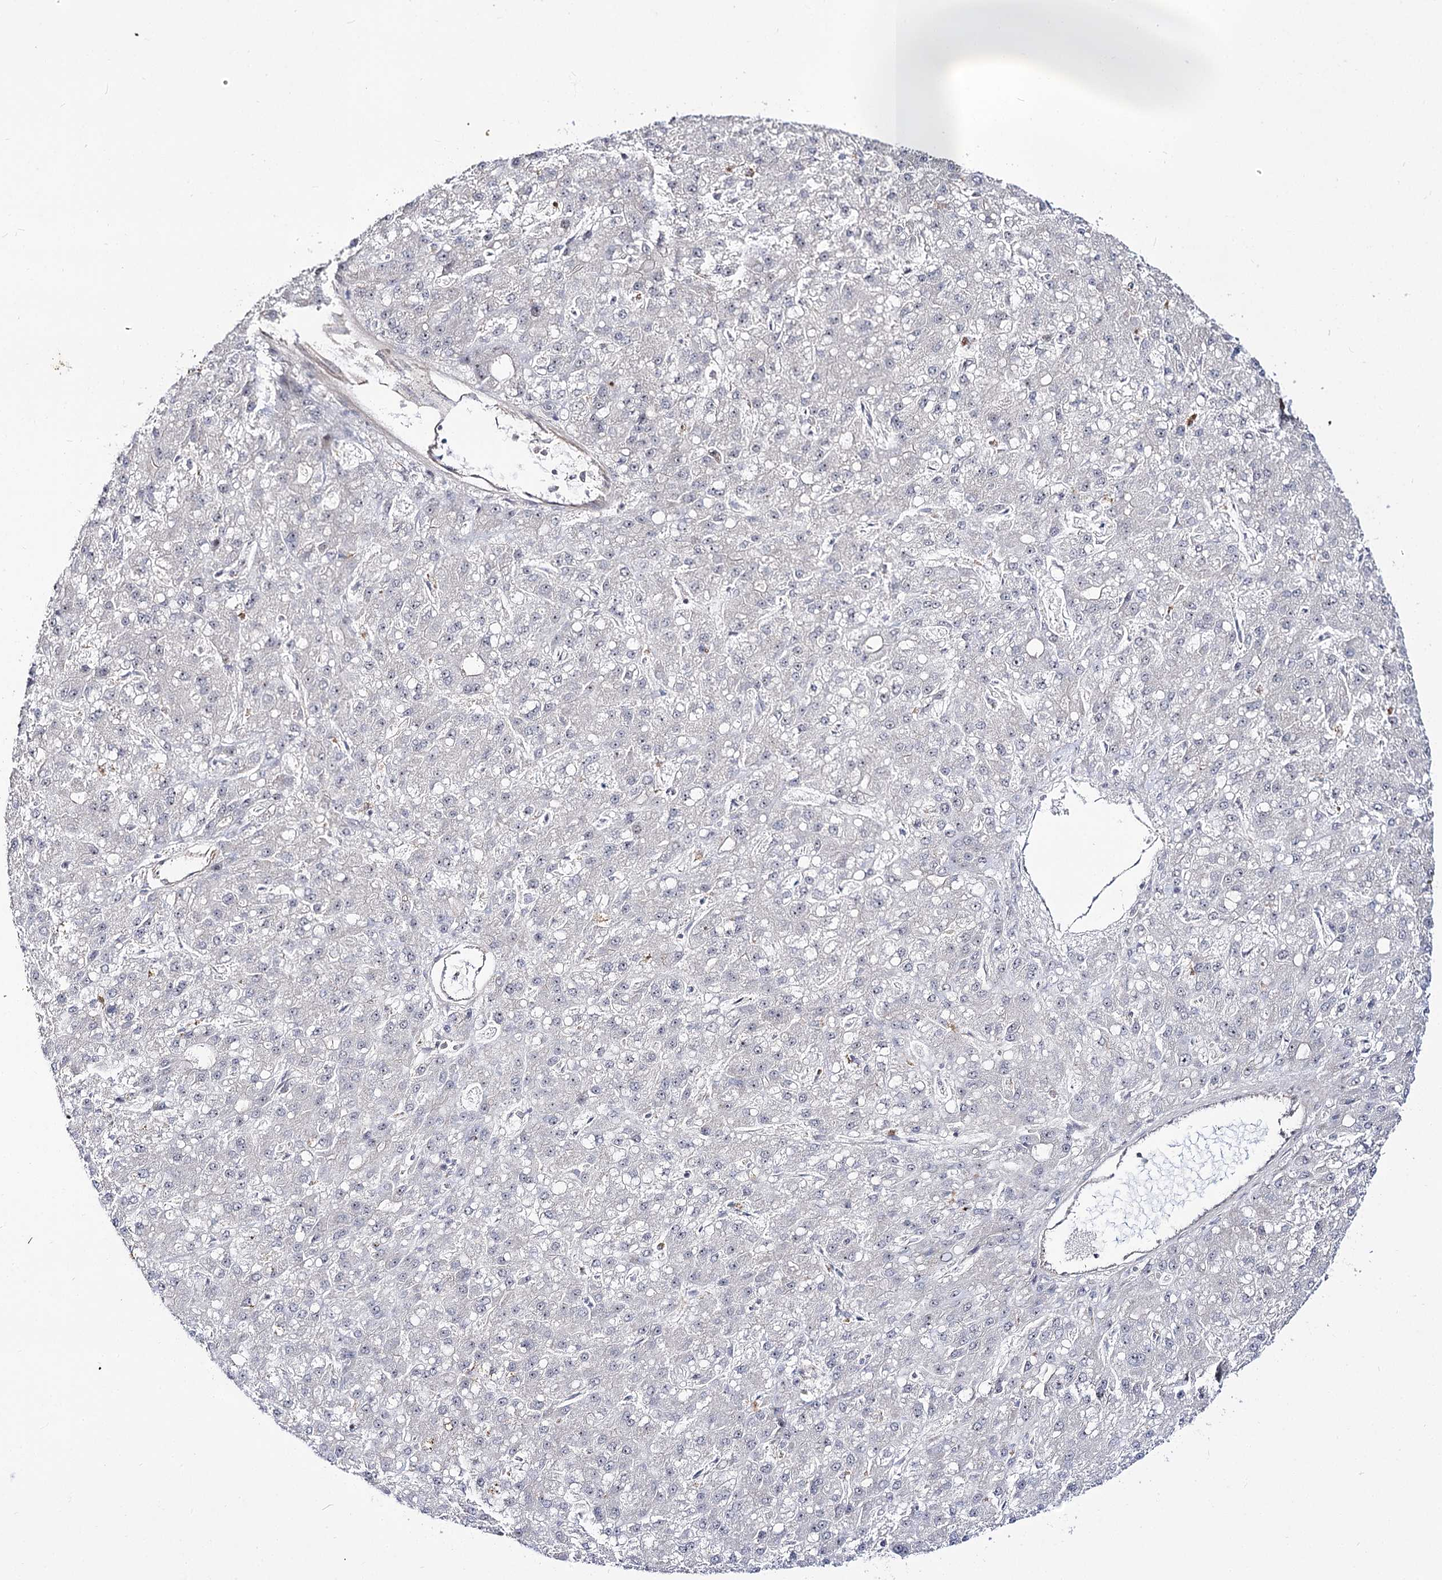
{"staining": {"intensity": "negative", "quantity": "none", "location": "none"}, "tissue": "liver cancer", "cell_type": "Tumor cells", "image_type": "cancer", "snomed": [{"axis": "morphology", "description": "Carcinoma, Hepatocellular, NOS"}, {"axis": "topography", "description": "Liver"}], "caption": "This is an immunohistochemistry photomicrograph of hepatocellular carcinoma (liver). There is no staining in tumor cells.", "gene": "RRP9", "patient": {"sex": "male", "age": 67}}